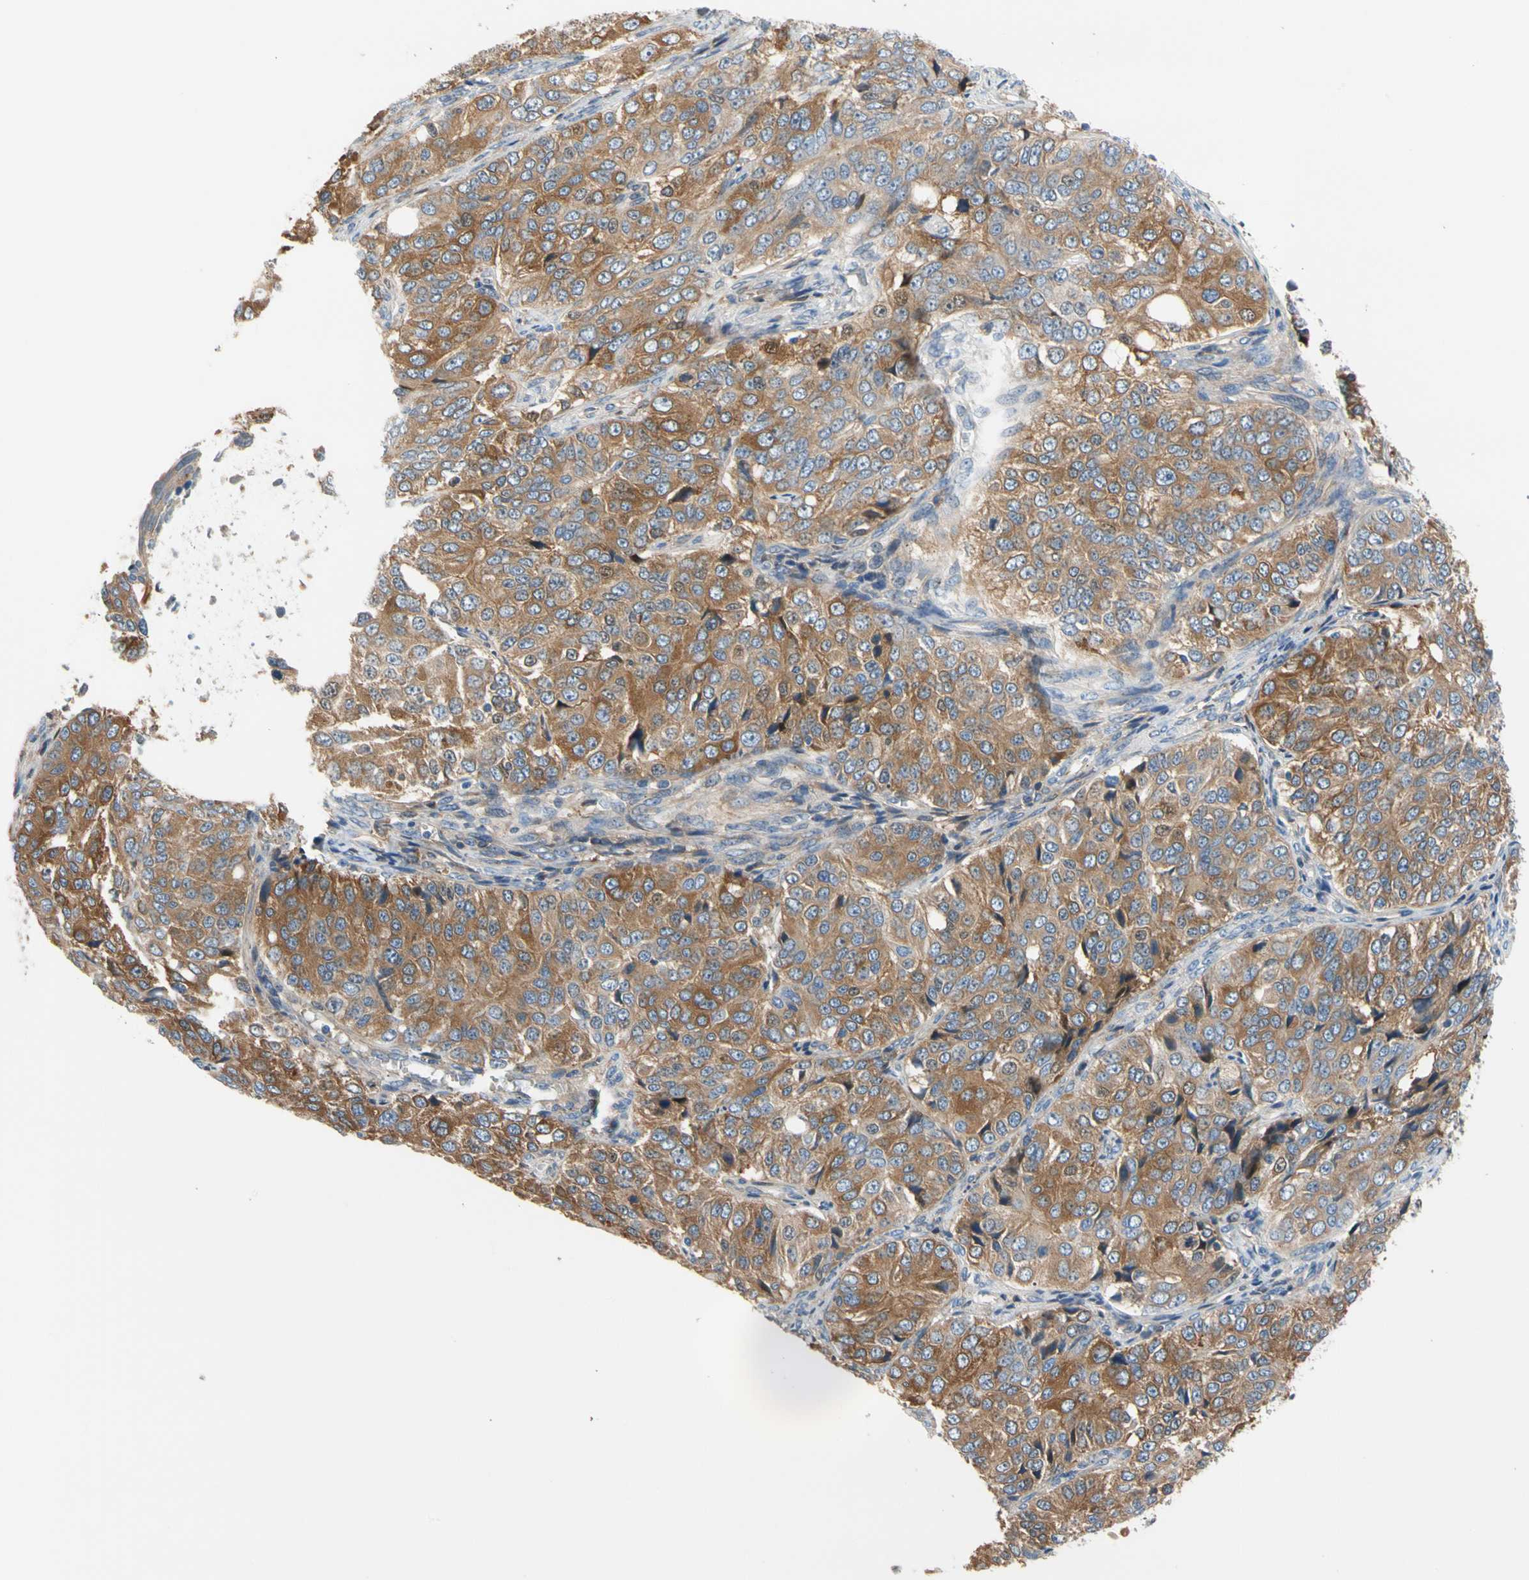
{"staining": {"intensity": "moderate", "quantity": ">75%", "location": "cytoplasmic/membranous"}, "tissue": "ovarian cancer", "cell_type": "Tumor cells", "image_type": "cancer", "snomed": [{"axis": "morphology", "description": "Carcinoma, endometroid"}, {"axis": "topography", "description": "Ovary"}], "caption": "Endometroid carcinoma (ovarian) tissue shows moderate cytoplasmic/membranous expression in about >75% of tumor cells, visualized by immunohistochemistry.", "gene": "ENTREP3", "patient": {"sex": "female", "age": 51}}